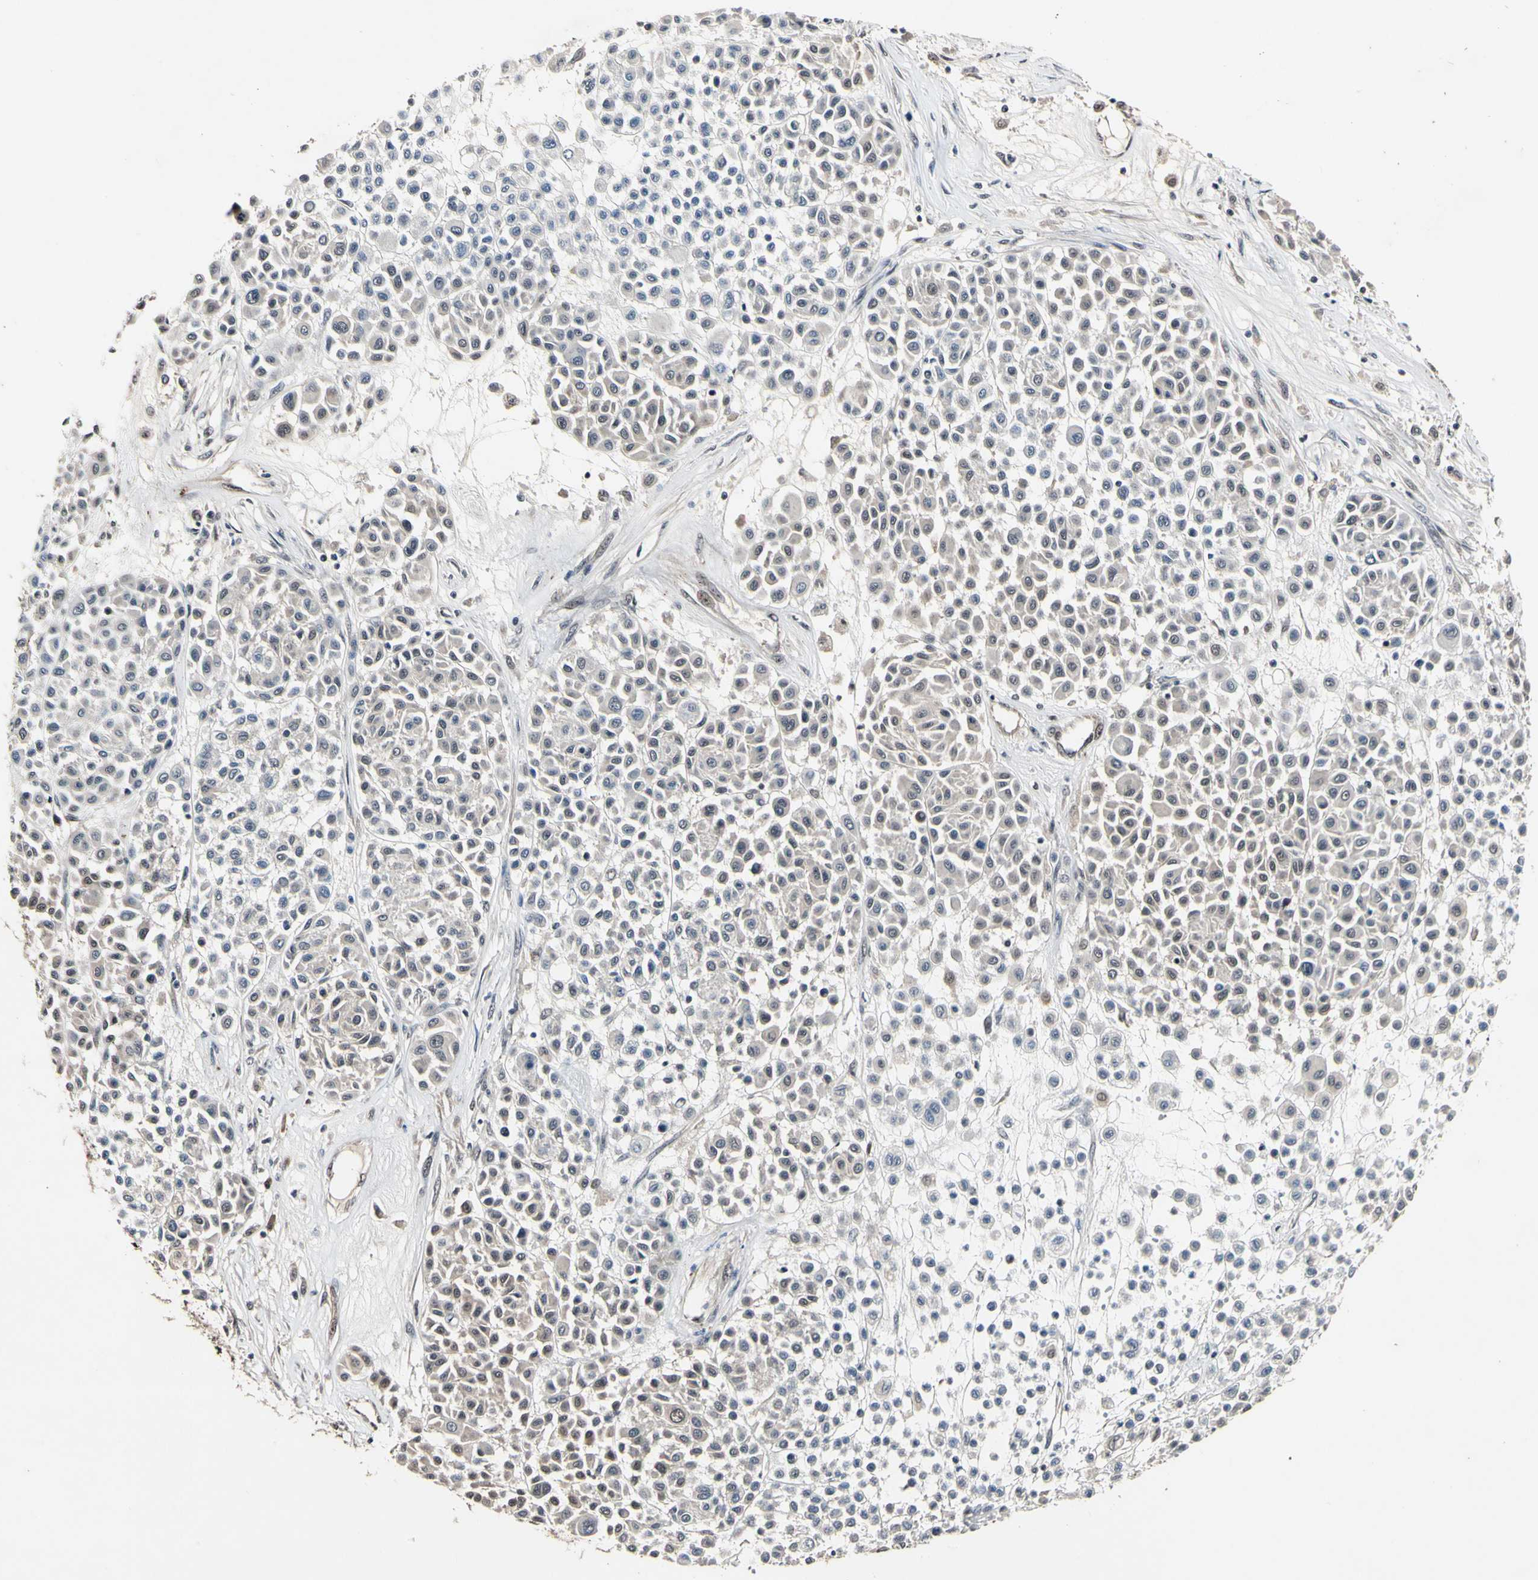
{"staining": {"intensity": "weak", "quantity": ">75%", "location": "cytoplasmic/membranous"}, "tissue": "melanoma", "cell_type": "Tumor cells", "image_type": "cancer", "snomed": [{"axis": "morphology", "description": "Malignant melanoma, Metastatic site"}, {"axis": "topography", "description": "Soft tissue"}], "caption": "IHC of human malignant melanoma (metastatic site) exhibits low levels of weak cytoplasmic/membranous positivity in about >75% of tumor cells. The staining was performed using DAB, with brown indicating positive protein expression. Nuclei are stained blue with hematoxylin.", "gene": "PSMD10", "patient": {"sex": "male", "age": 41}}